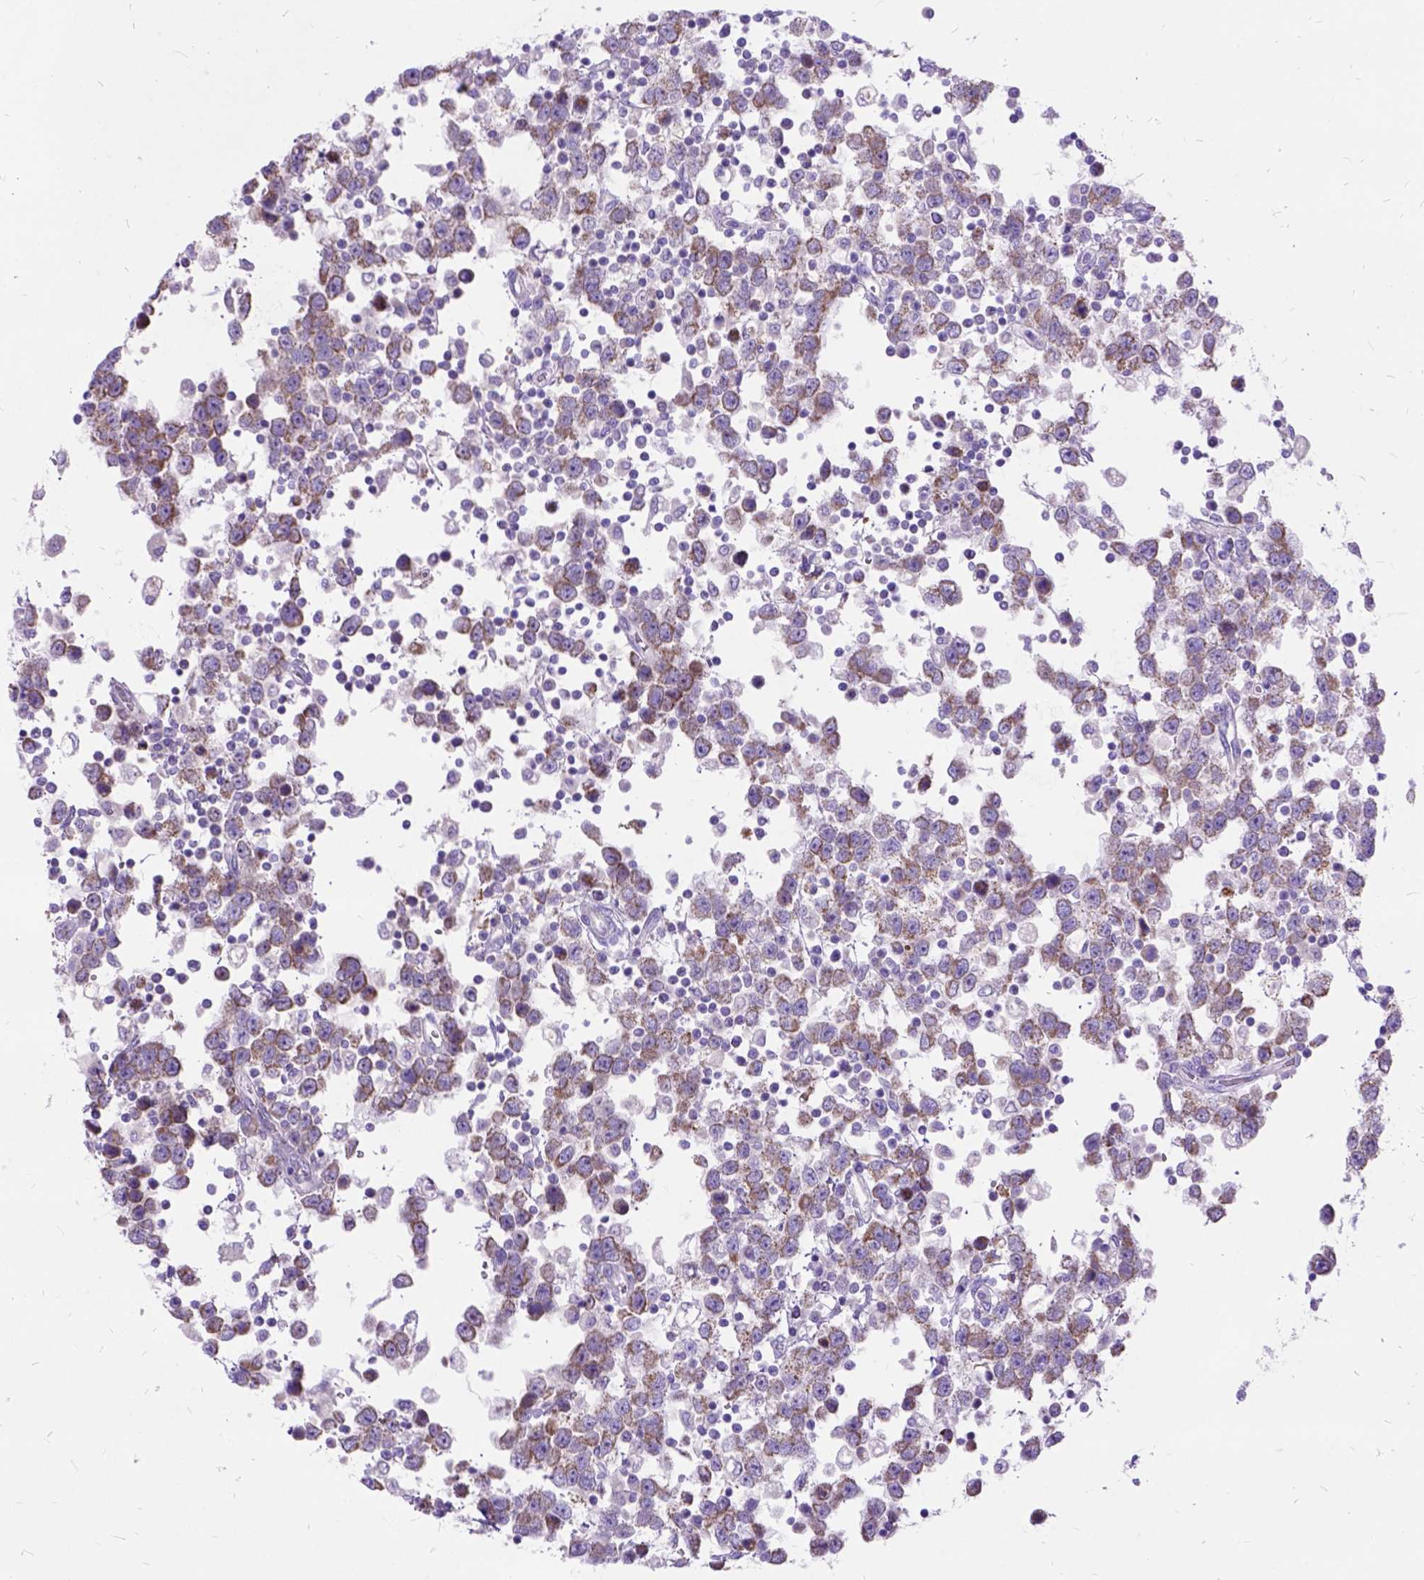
{"staining": {"intensity": "moderate", "quantity": ">75%", "location": "cytoplasmic/membranous"}, "tissue": "testis cancer", "cell_type": "Tumor cells", "image_type": "cancer", "snomed": [{"axis": "morphology", "description": "Seminoma, NOS"}, {"axis": "topography", "description": "Testis"}], "caption": "Protein expression by immunohistochemistry (IHC) shows moderate cytoplasmic/membranous expression in about >75% of tumor cells in testis cancer.", "gene": "CTAG2", "patient": {"sex": "male", "age": 34}}